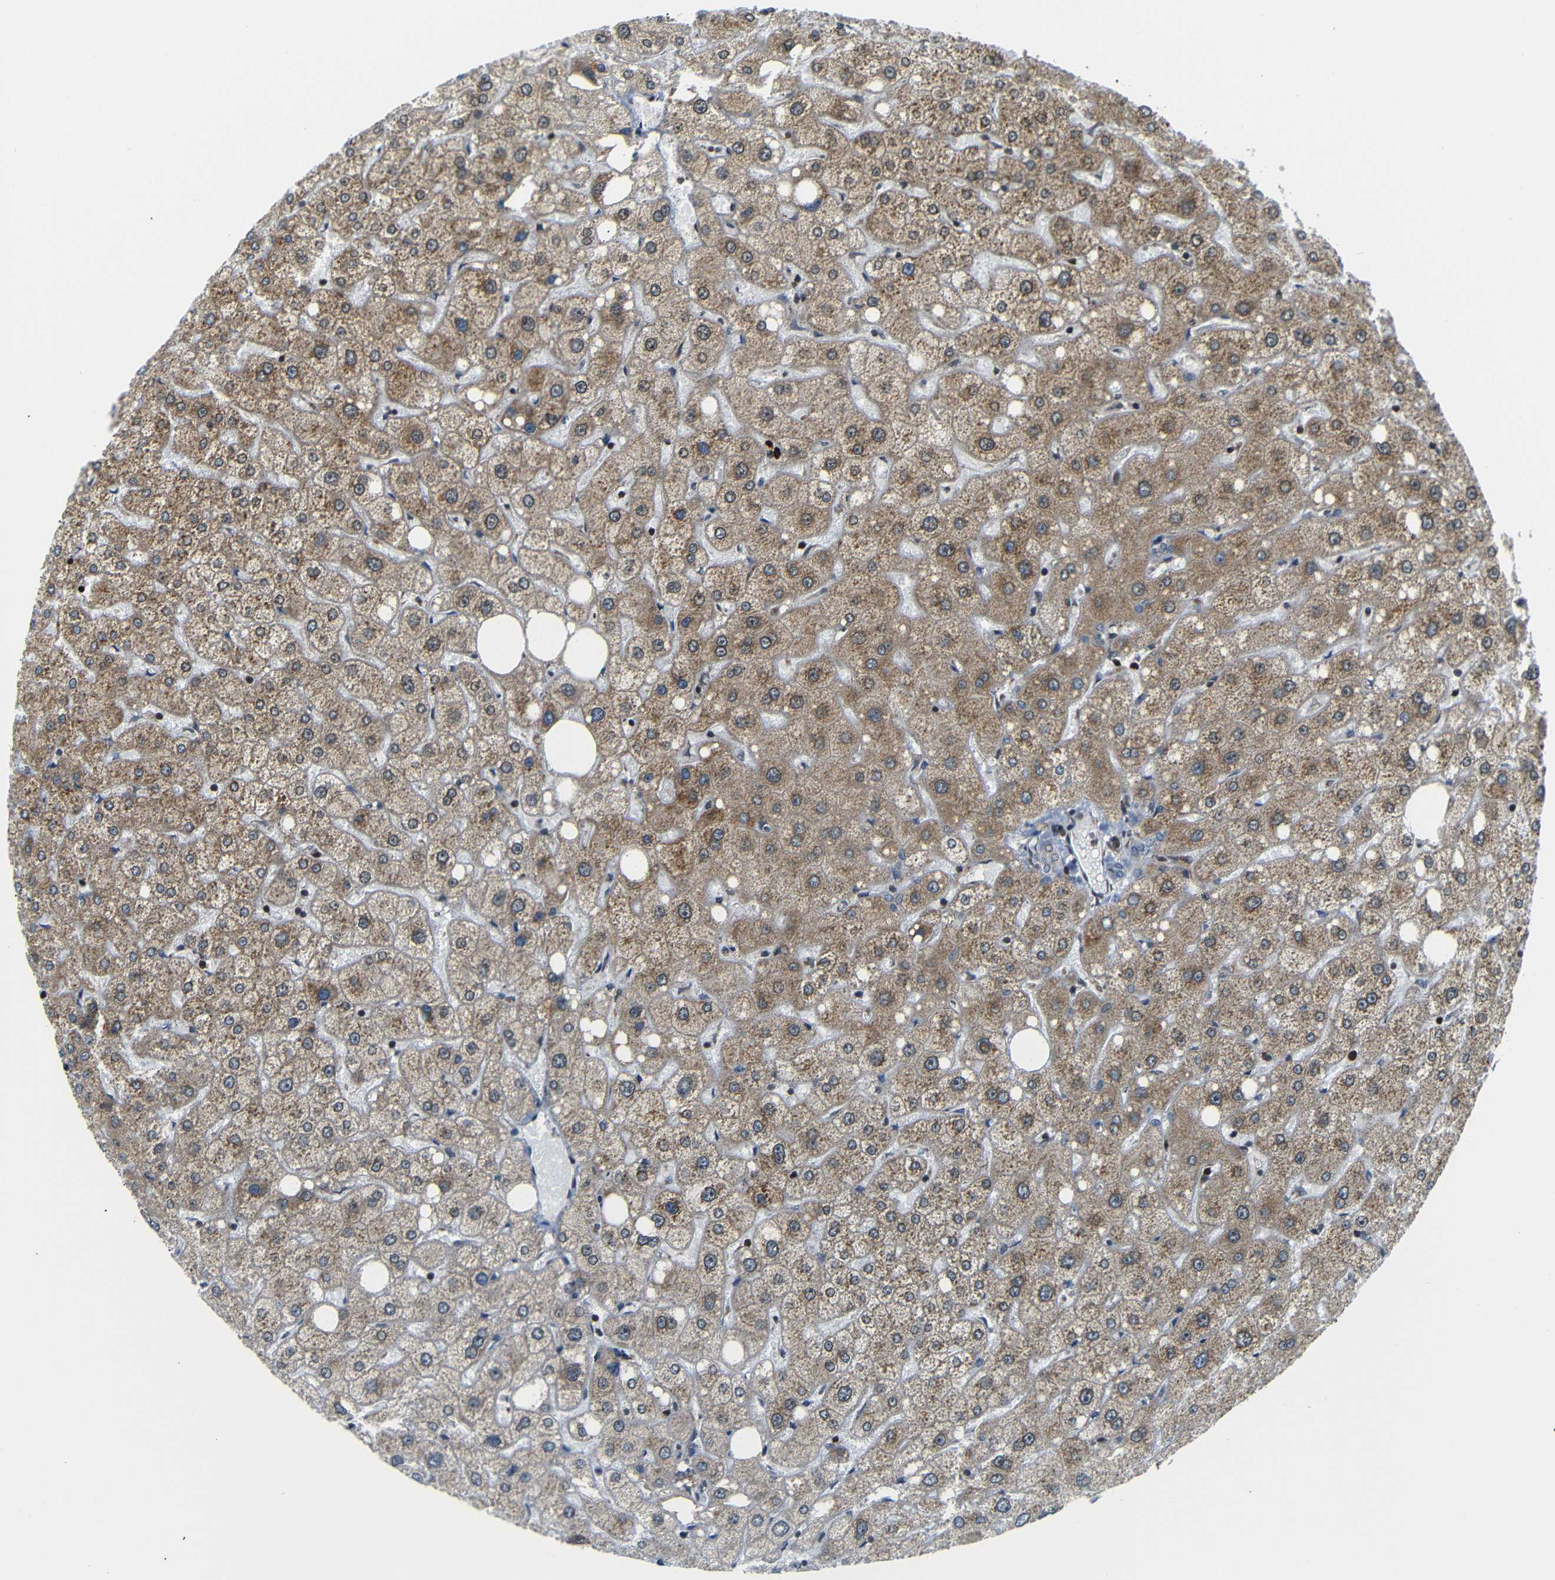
{"staining": {"intensity": "negative", "quantity": "none", "location": "none"}, "tissue": "liver", "cell_type": "Cholangiocytes", "image_type": "normal", "snomed": [{"axis": "morphology", "description": "Normal tissue, NOS"}, {"axis": "topography", "description": "Liver"}], "caption": "Histopathology image shows no protein positivity in cholangiocytes of benign liver. Brightfield microscopy of immunohistochemistry stained with DAB (brown) and hematoxylin (blue), captured at high magnification.", "gene": "SPCS2", "patient": {"sex": "male", "age": 73}}